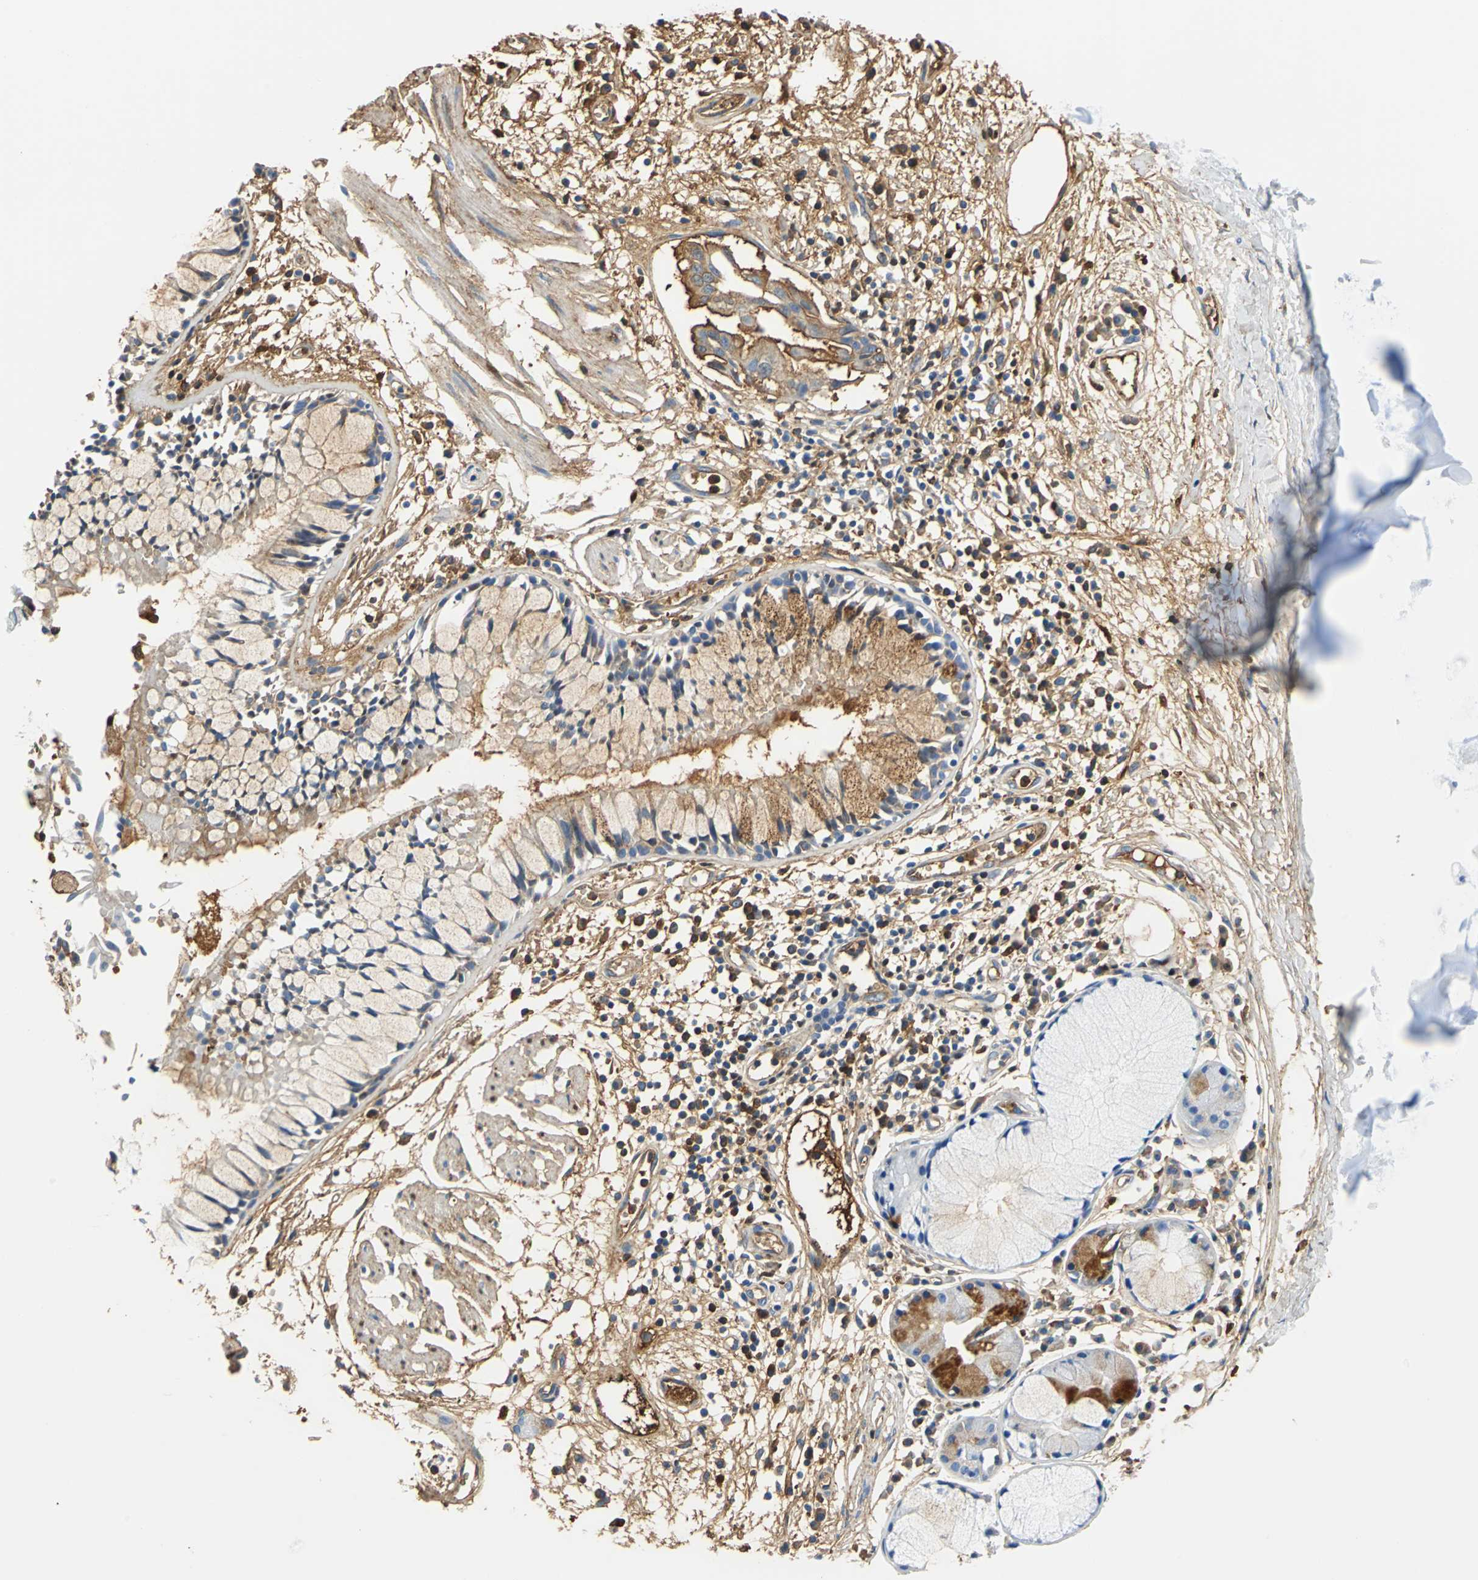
{"staining": {"intensity": "moderate", "quantity": "25%-75%", "location": "cytoplasmic/membranous"}, "tissue": "adipose tissue", "cell_type": "Adipocytes", "image_type": "normal", "snomed": [{"axis": "morphology", "description": "Normal tissue, NOS"}, {"axis": "morphology", "description": "Adenocarcinoma, NOS"}, {"axis": "topography", "description": "Cartilage tissue"}, {"axis": "topography", "description": "Bronchus"}, {"axis": "topography", "description": "Lung"}], "caption": "High-power microscopy captured an IHC photomicrograph of unremarkable adipose tissue, revealing moderate cytoplasmic/membranous expression in approximately 25%-75% of adipocytes.", "gene": "ALB", "patient": {"sex": "female", "age": 67}}